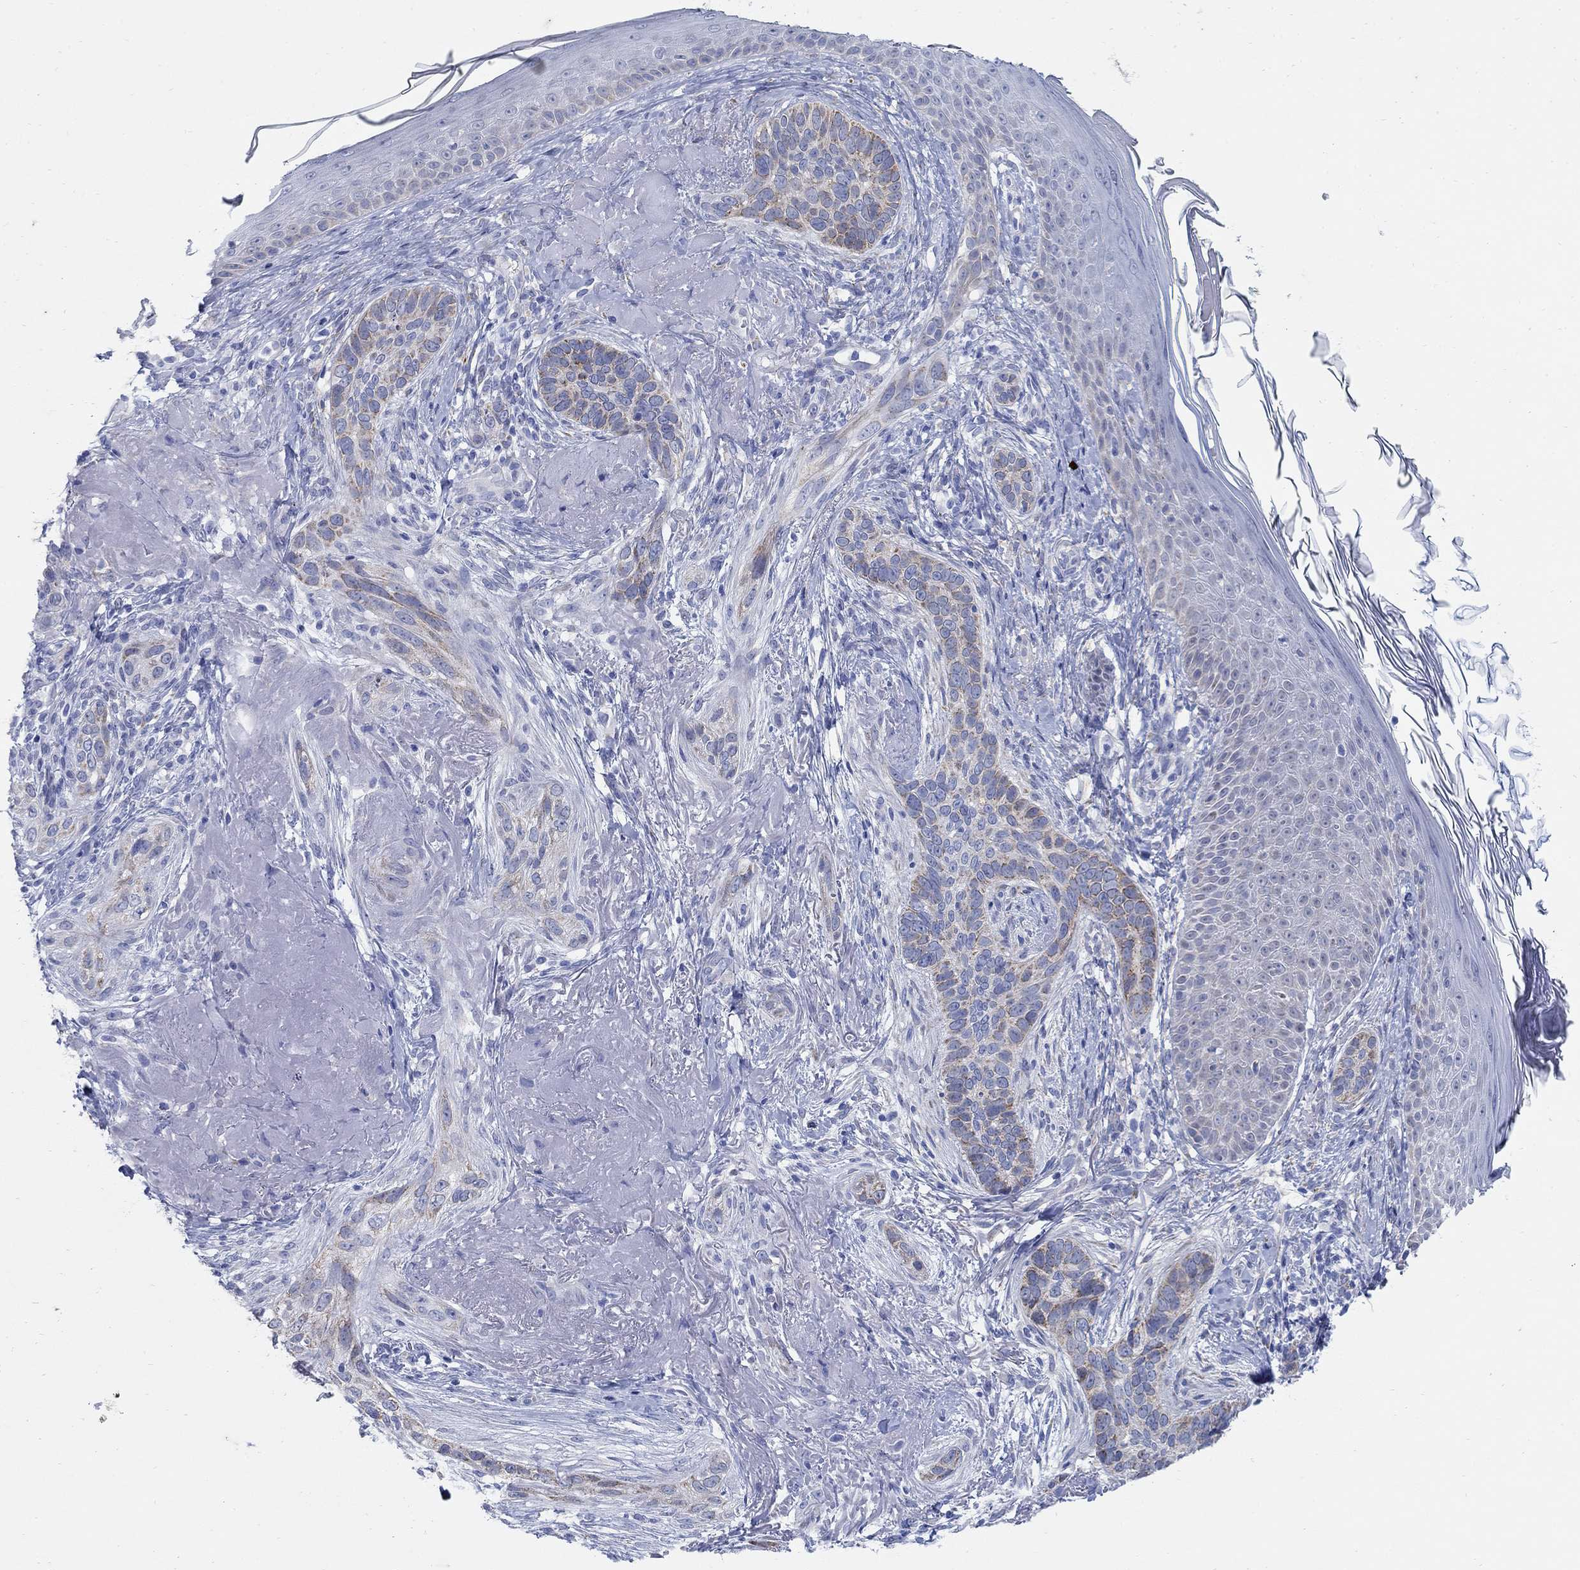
{"staining": {"intensity": "weak", "quantity": "25%-75%", "location": "cytoplasmic/membranous"}, "tissue": "skin cancer", "cell_type": "Tumor cells", "image_type": "cancer", "snomed": [{"axis": "morphology", "description": "Basal cell carcinoma"}, {"axis": "topography", "description": "Skin"}], "caption": "Tumor cells display low levels of weak cytoplasmic/membranous expression in about 25%-75% of cells in human skin cancer.", "gene": "ZDHHC14", "patient": {"sex": "male", "age": 91}}